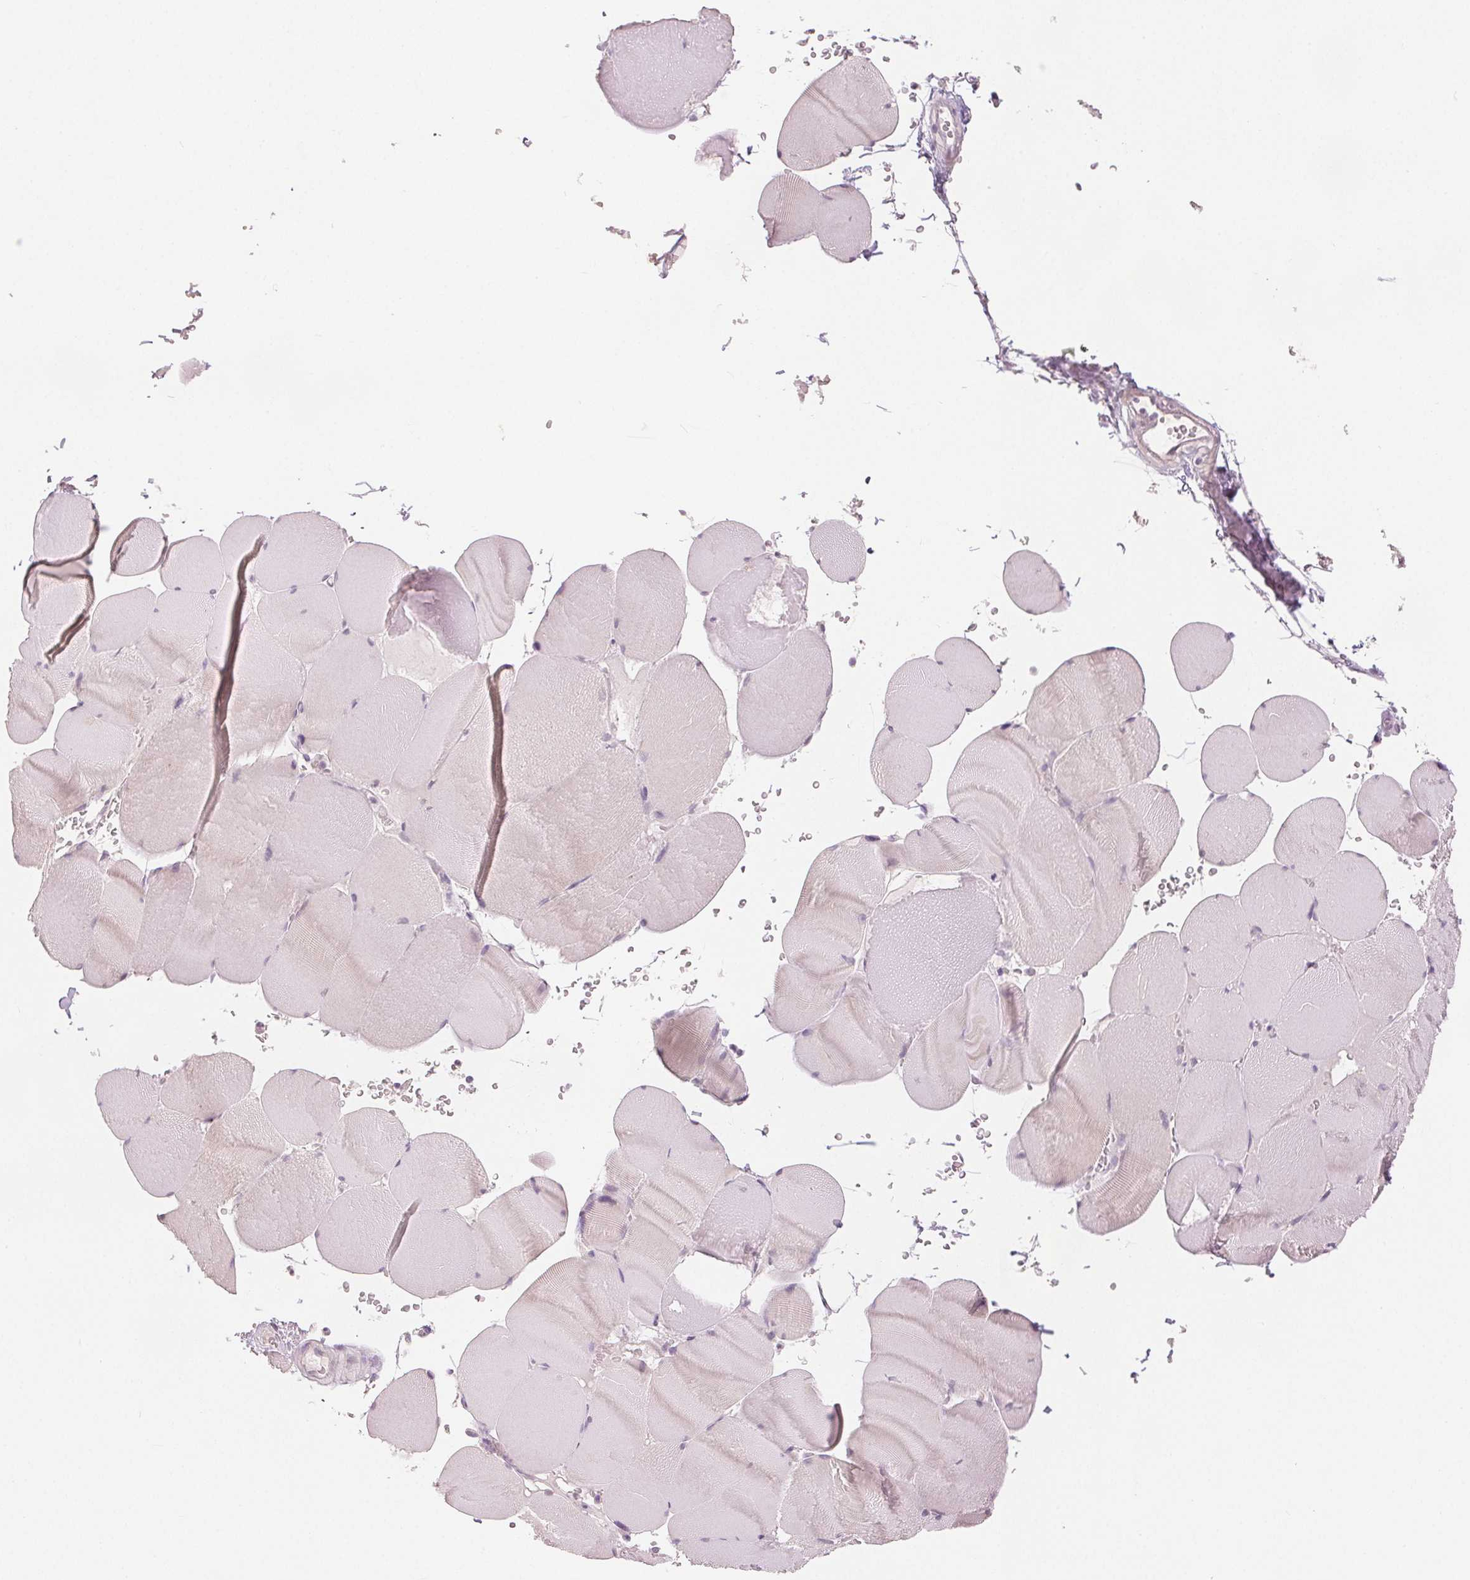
{"staining": {"intensity": "negative", "quantity": "none", "location": "none"}, "tissue": "skeletal muscle", "cell_type": "Myocytes", "image_type": "normal", "snomed": [{"axis": "morphology", "description": "Normal tissue, NOS"}, {"axis": "topography", "description": "Skeletal muscle"}, {"axis": "topography", "description": "Head-Neck"}], "caption": "DAB immunohistochemical staining of unremarkable skeletal muscle demonstrates no significant expression in myocytes. (IHC, brightfield microscopy, high magnification).", "gene": "SLC27A5", "patient": {"sex": "male", "age": 66}}